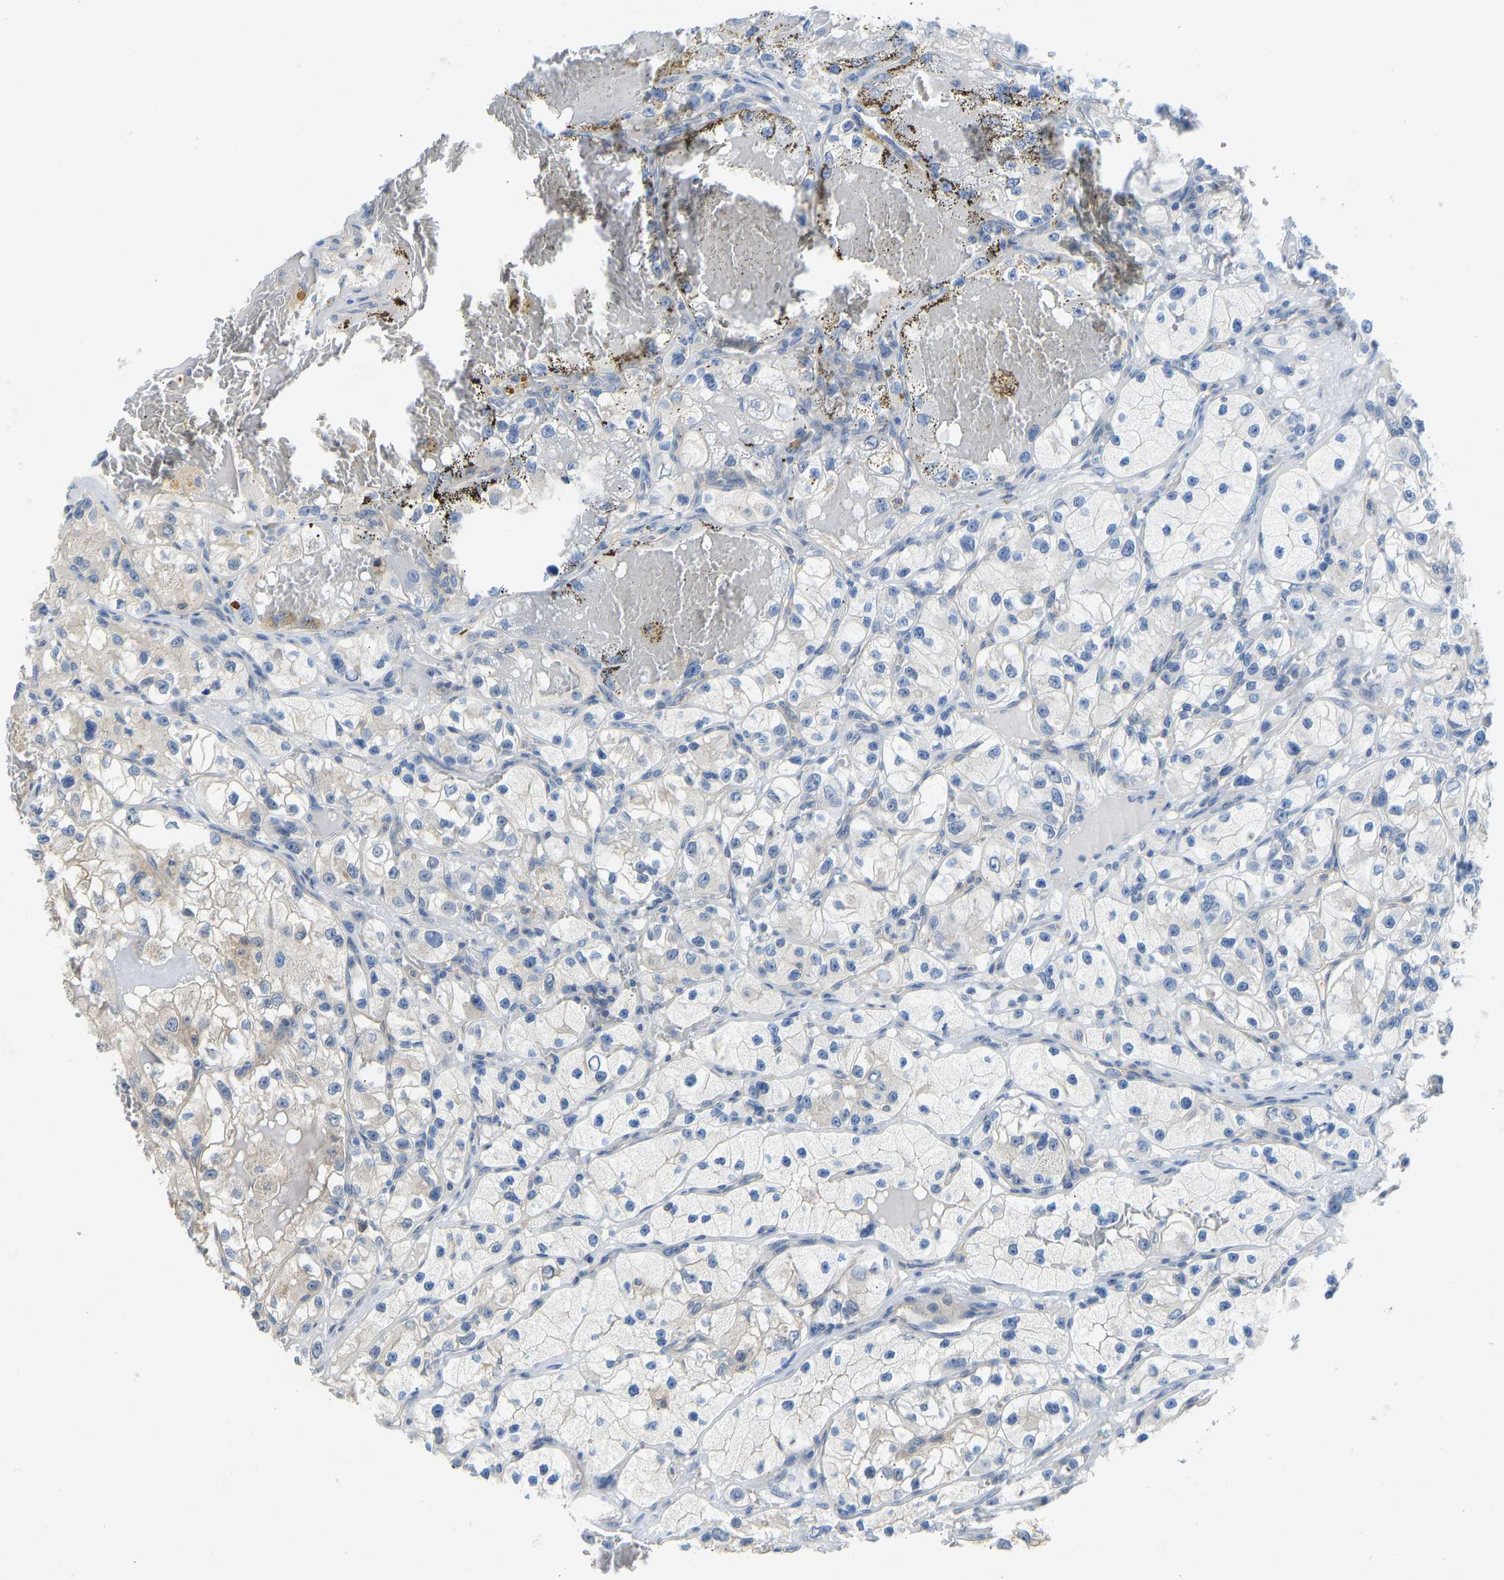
{"staining": {"intensity": "moderate", "quantity": "<25%", "location": "cytoplasmic/membranous"}, "tissue": "renal cancer", "cell_type": "Tumor cells", "image_type": "cancer", "snomed": [{"axis": "morphology", "description": "Adenocarcinoma, NOS"}, {"axis": "topography", "description": "Kidney"}], "caption": "IHC image of neoplastic tissue: human adenocarcinoma (renal) stained using IHC exhibits low levels of moderate protein expression localized specifically in the cytoplasmic/membranous of tumor cells, appearing as a cytoplasmic/membranous brown color.", "gene": "NDRG3", "patient": {"sex": "female", "age": 57}}